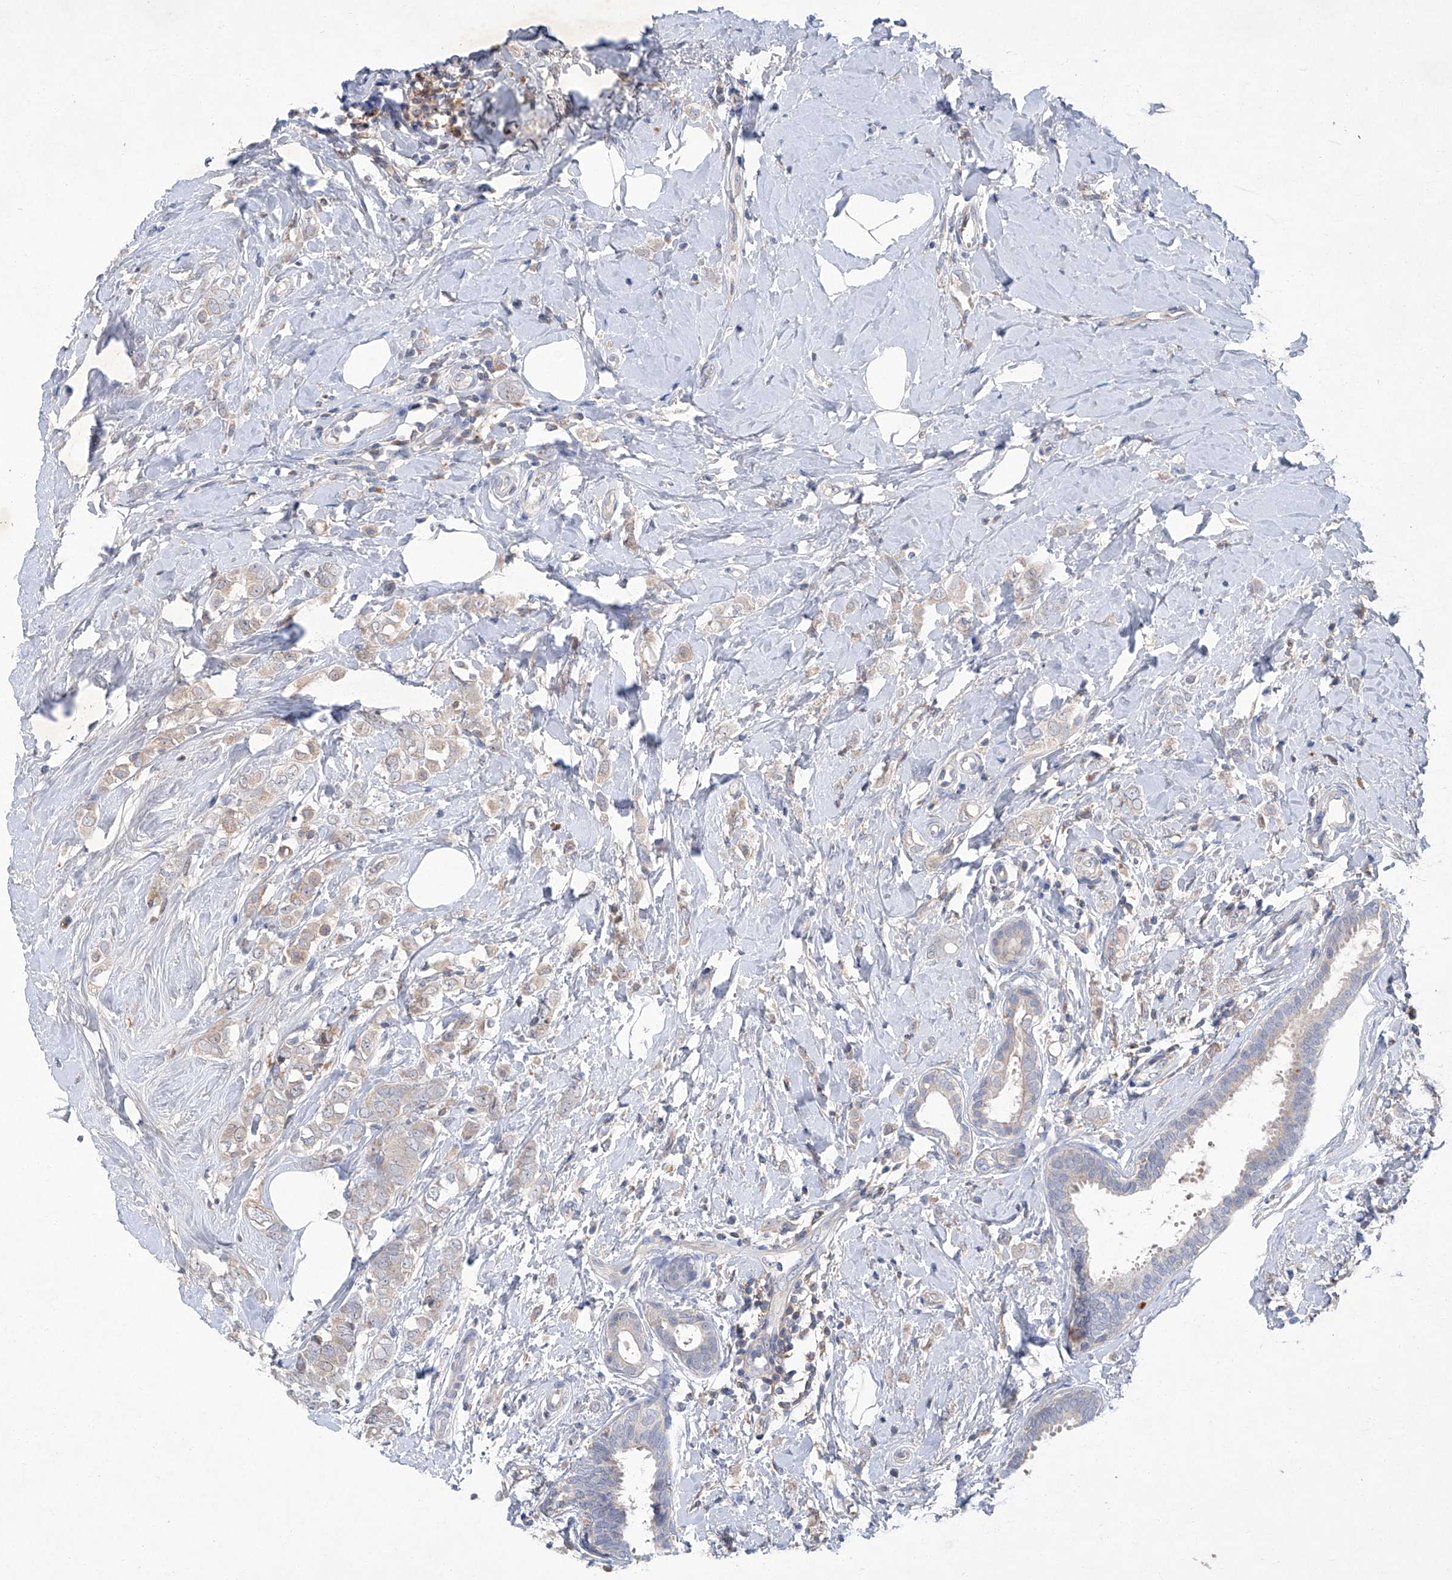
{"staining": {"intensity": "weak", "quantity": "<25%", "location": "cytoplasmic/membranous"}, "tissue": "breast cancer", "cell_type": "Tumor cells", "image_type": "cancer", "snomed": [{"axis": "morphology", "description": "Lobular carcinoma"}, {"axis": "topography", "description": "Breast"}], "caption": "DAB immunohistochemical staining of breast cancer reveals no significant expression in tumor cells. (DAB (3,3'-diaminobenzidine) immunohistochemistry (IHC) with hematoxylin counter stain).", "gene": "SBK2", "patient": {"sex": "female", "age": 47}}